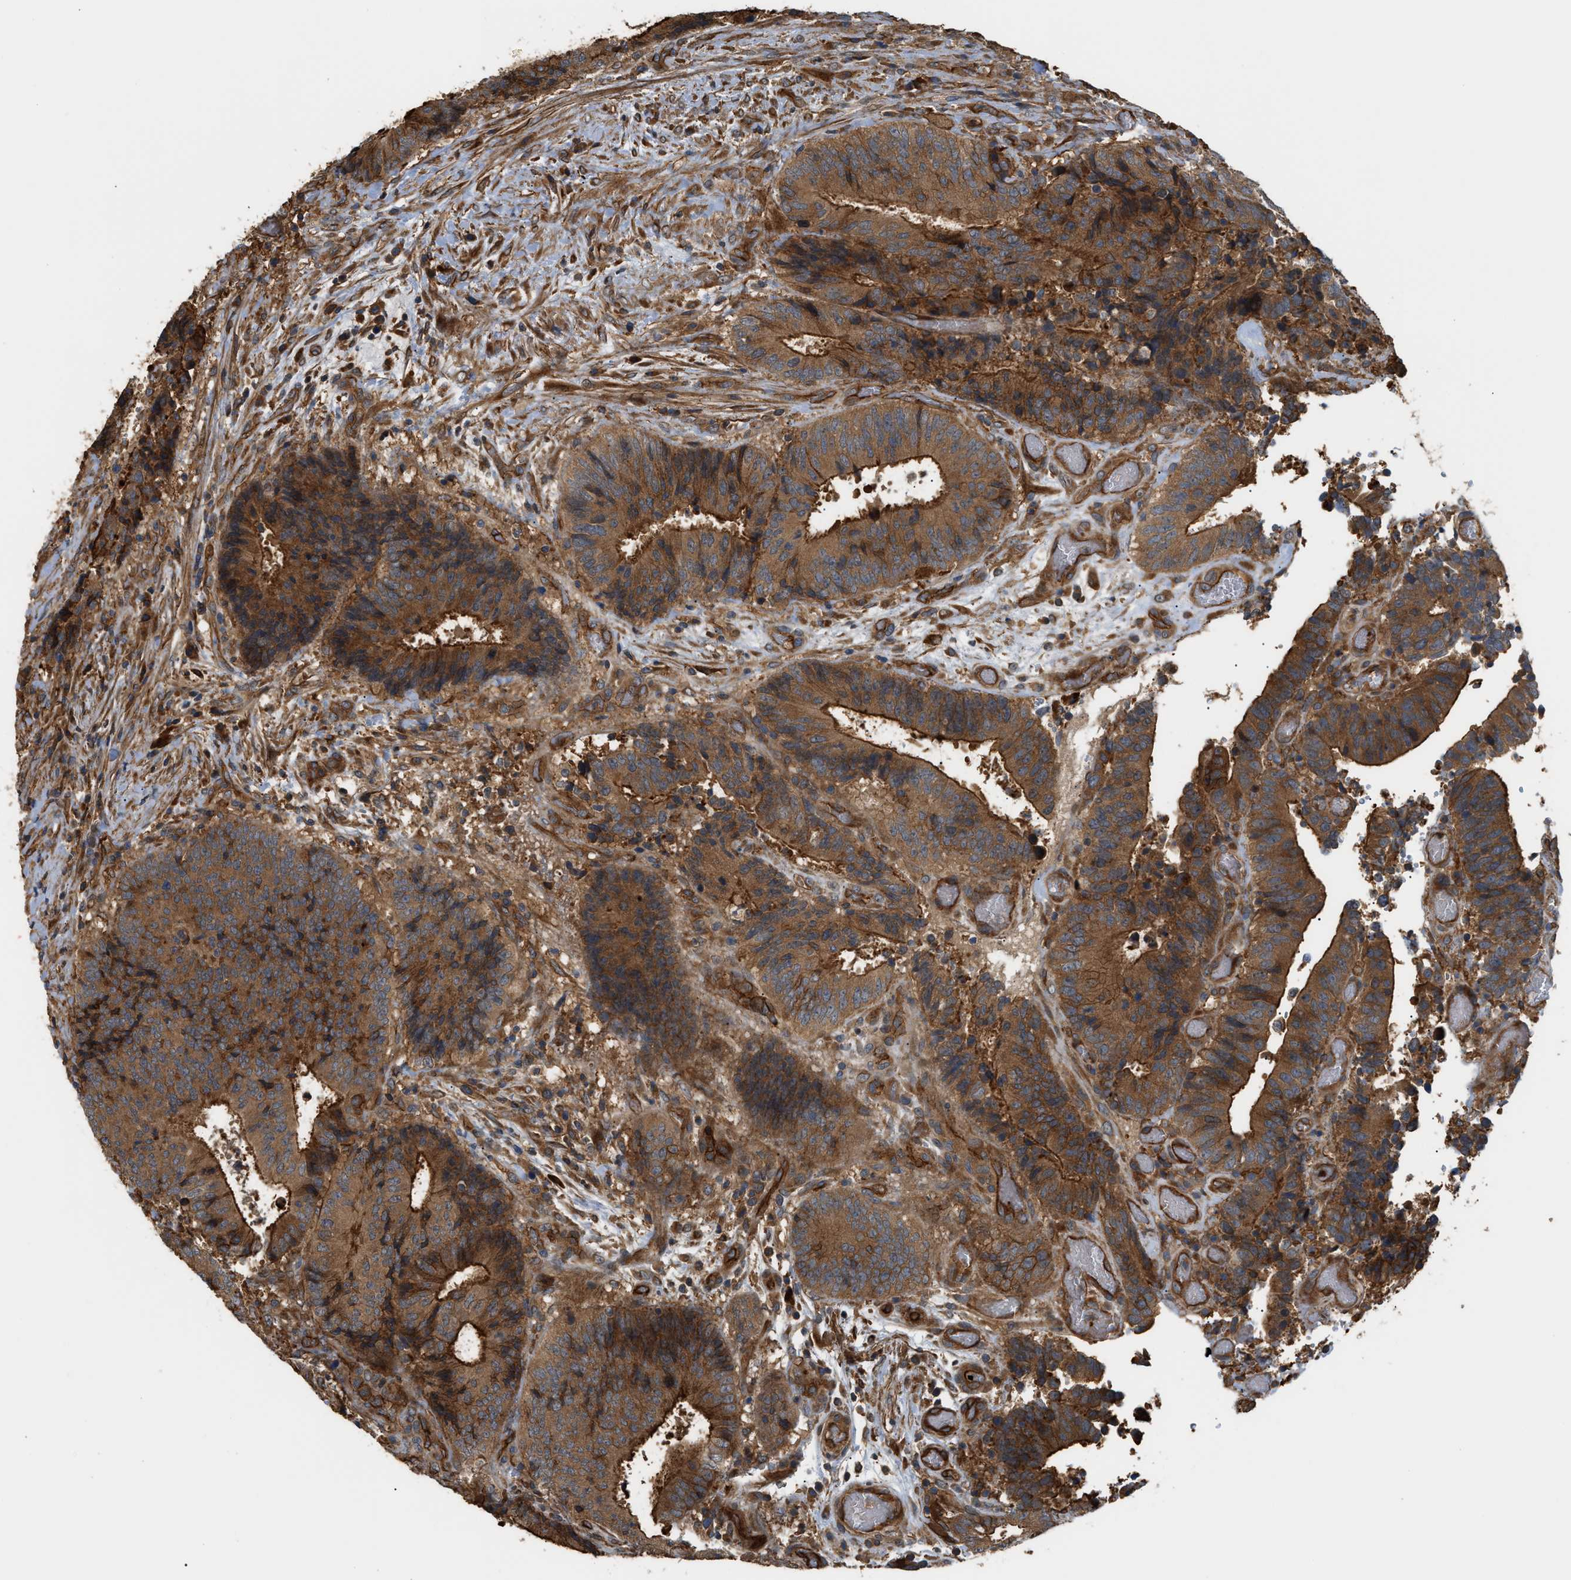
{"staining": {"intensity": "strong", "quantity": ">75%", "location": "cytoplasmic/membranous"}, "tissue": "colorectal cancer", "cell_type": "Tumor cells", "image_type": "cancer", "snomed": [{"axis": "morphology", "description": "Adenocarcinoma, NOS"}, {"axis": "topography", "description": "Rectum"}], "caption": "Protein staining exhibits strong cytoplasmic/membranous expression in about >75% of tumor cells in colorectal cancer (adenocarcinoma). (IHC, brightfield microscopy, high magnification).", "gene": "DDHD2", "patient": {"sex": "male", "age": 72}}